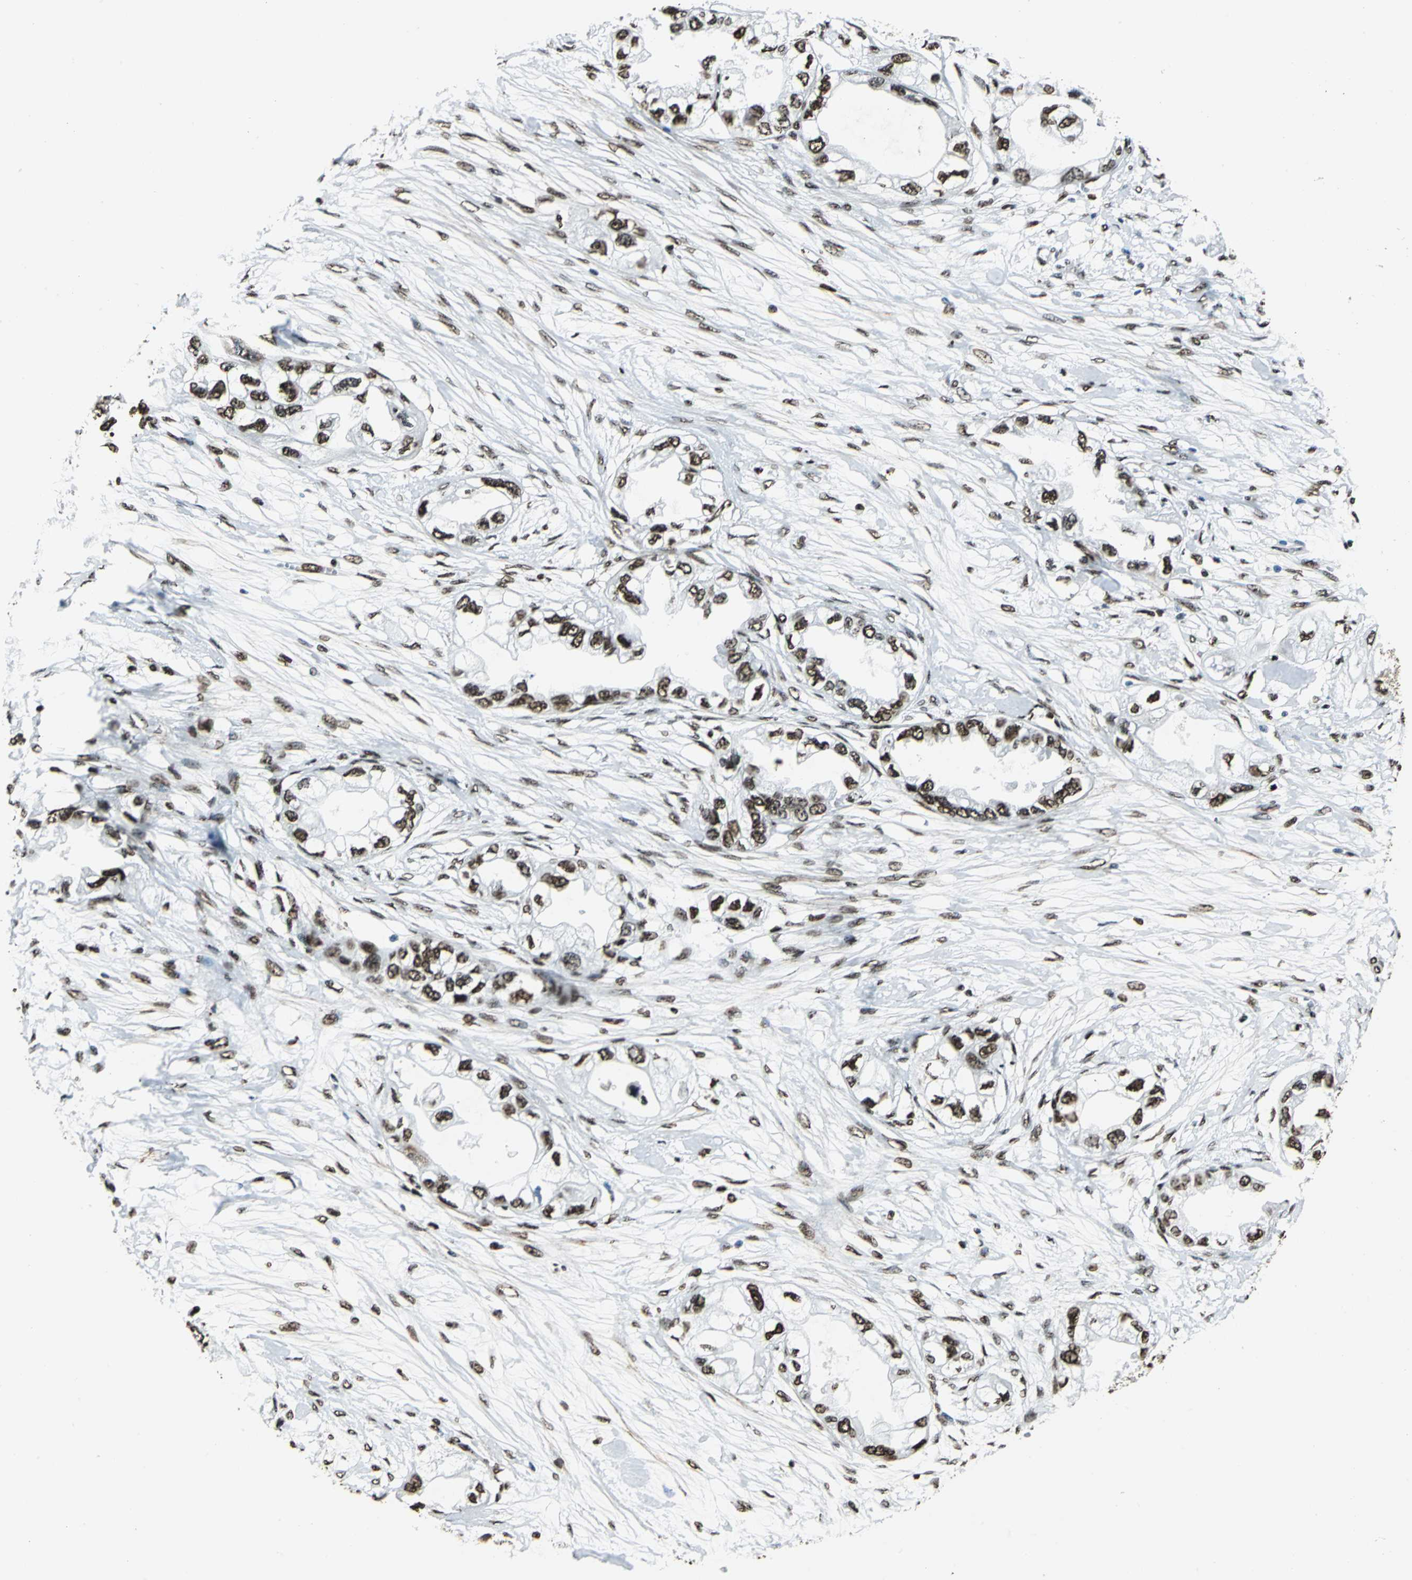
{"staining": {"intensity": "strong", "quantity": "25%-75%", "location": "nuclear"}, "tissue": "endometrial cancer", "cell_type": "Tumor cells", "image_type": "cancer", "snomed": [{"axis": "morphology", "description": "Adenocarcinoma, NOS"}, {"axis": "topography", "description": "Endometrium"}], "caption": "Human endometrial cancer (adenocarcinoma) stained for a protein (brown) reveals strong nuclear positive staining in approximately 25%-75% of tumor cells.", "gene": "APEX1", "patient": {"sex": "female", "age": 67}}